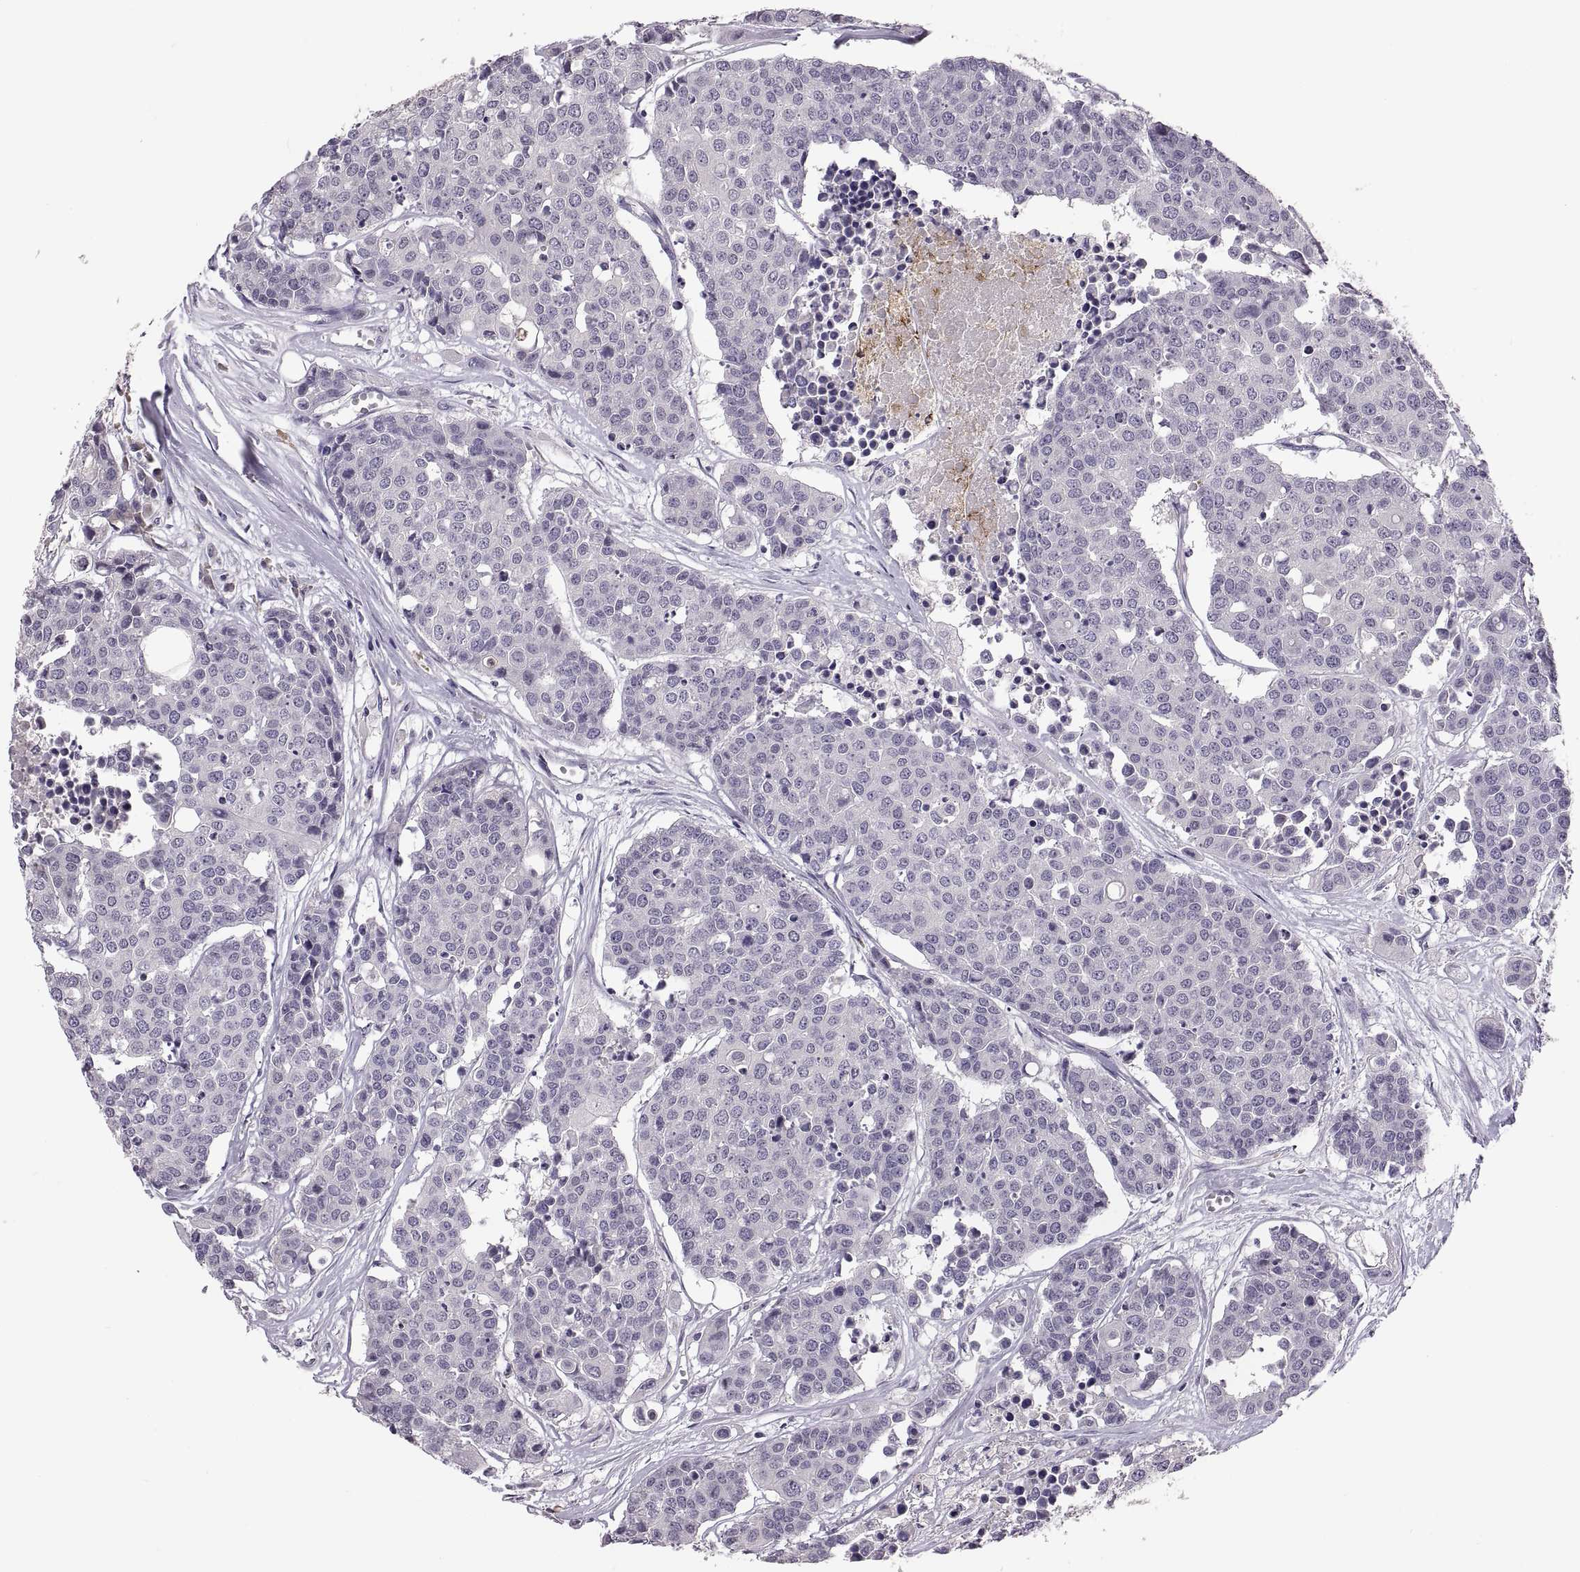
{"staining": {"intensity": "negative", "quantity": "none", "location": "none"}, "tissue": "carcinoid", "cell_type": "Tumor cells", "image_type": "cancer", "snomed": [{"axis": "morphology", "description": "Carcinoid, malignant, NOS"}, {"axis": "topography", "description": "Colon"}], "caption": "This is an IHC micrograph of human malignant carcinoid. There is no expression in tumor cells.", "gene": "MAGEB18", "patient": {"sex": "male", "age": 81}}